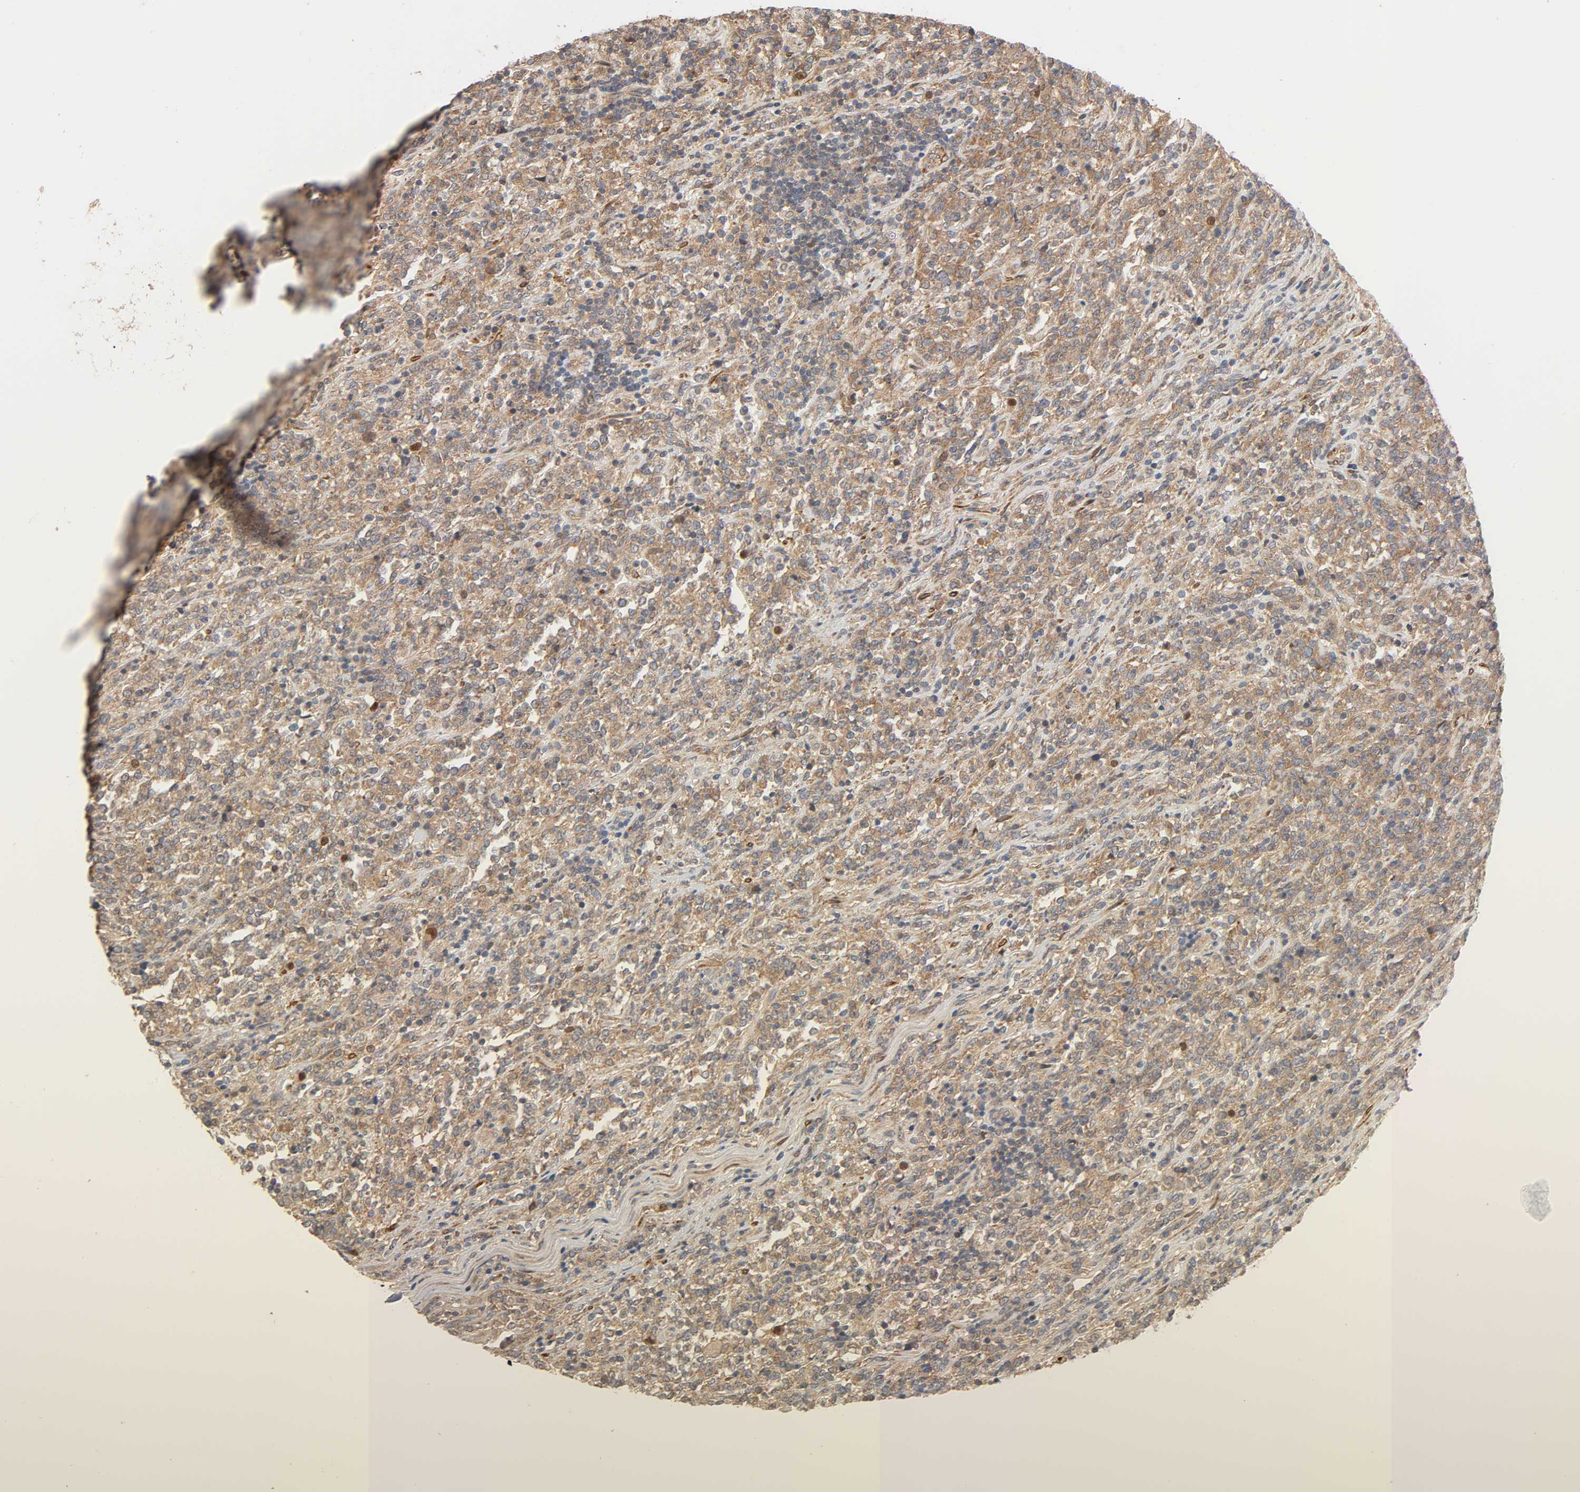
{"staining": {"intensity": "moderate", "quantity": ">75%", "location": "cytoplasmic/membranous"}, "tissue": "lymphoma", "cell_type": "Tumor cells", "image_type": "cancer", "snomed": [{"axis": "morphology", "description": "Malignant lymphoma, non-Hodgkin's type, High grade"}, {"axis": "topography", "description": "Soft tissue"}], "caption": "Immunohistochemical staining of high-grade malignant lymphoma, non-Hodgkin's type exhibits medium levels of moderate cytoplasmic/membranous expression in about >75% of tumor cells.", "gene": "NEMF", "patient": {"sex": "male", "age": 18}}